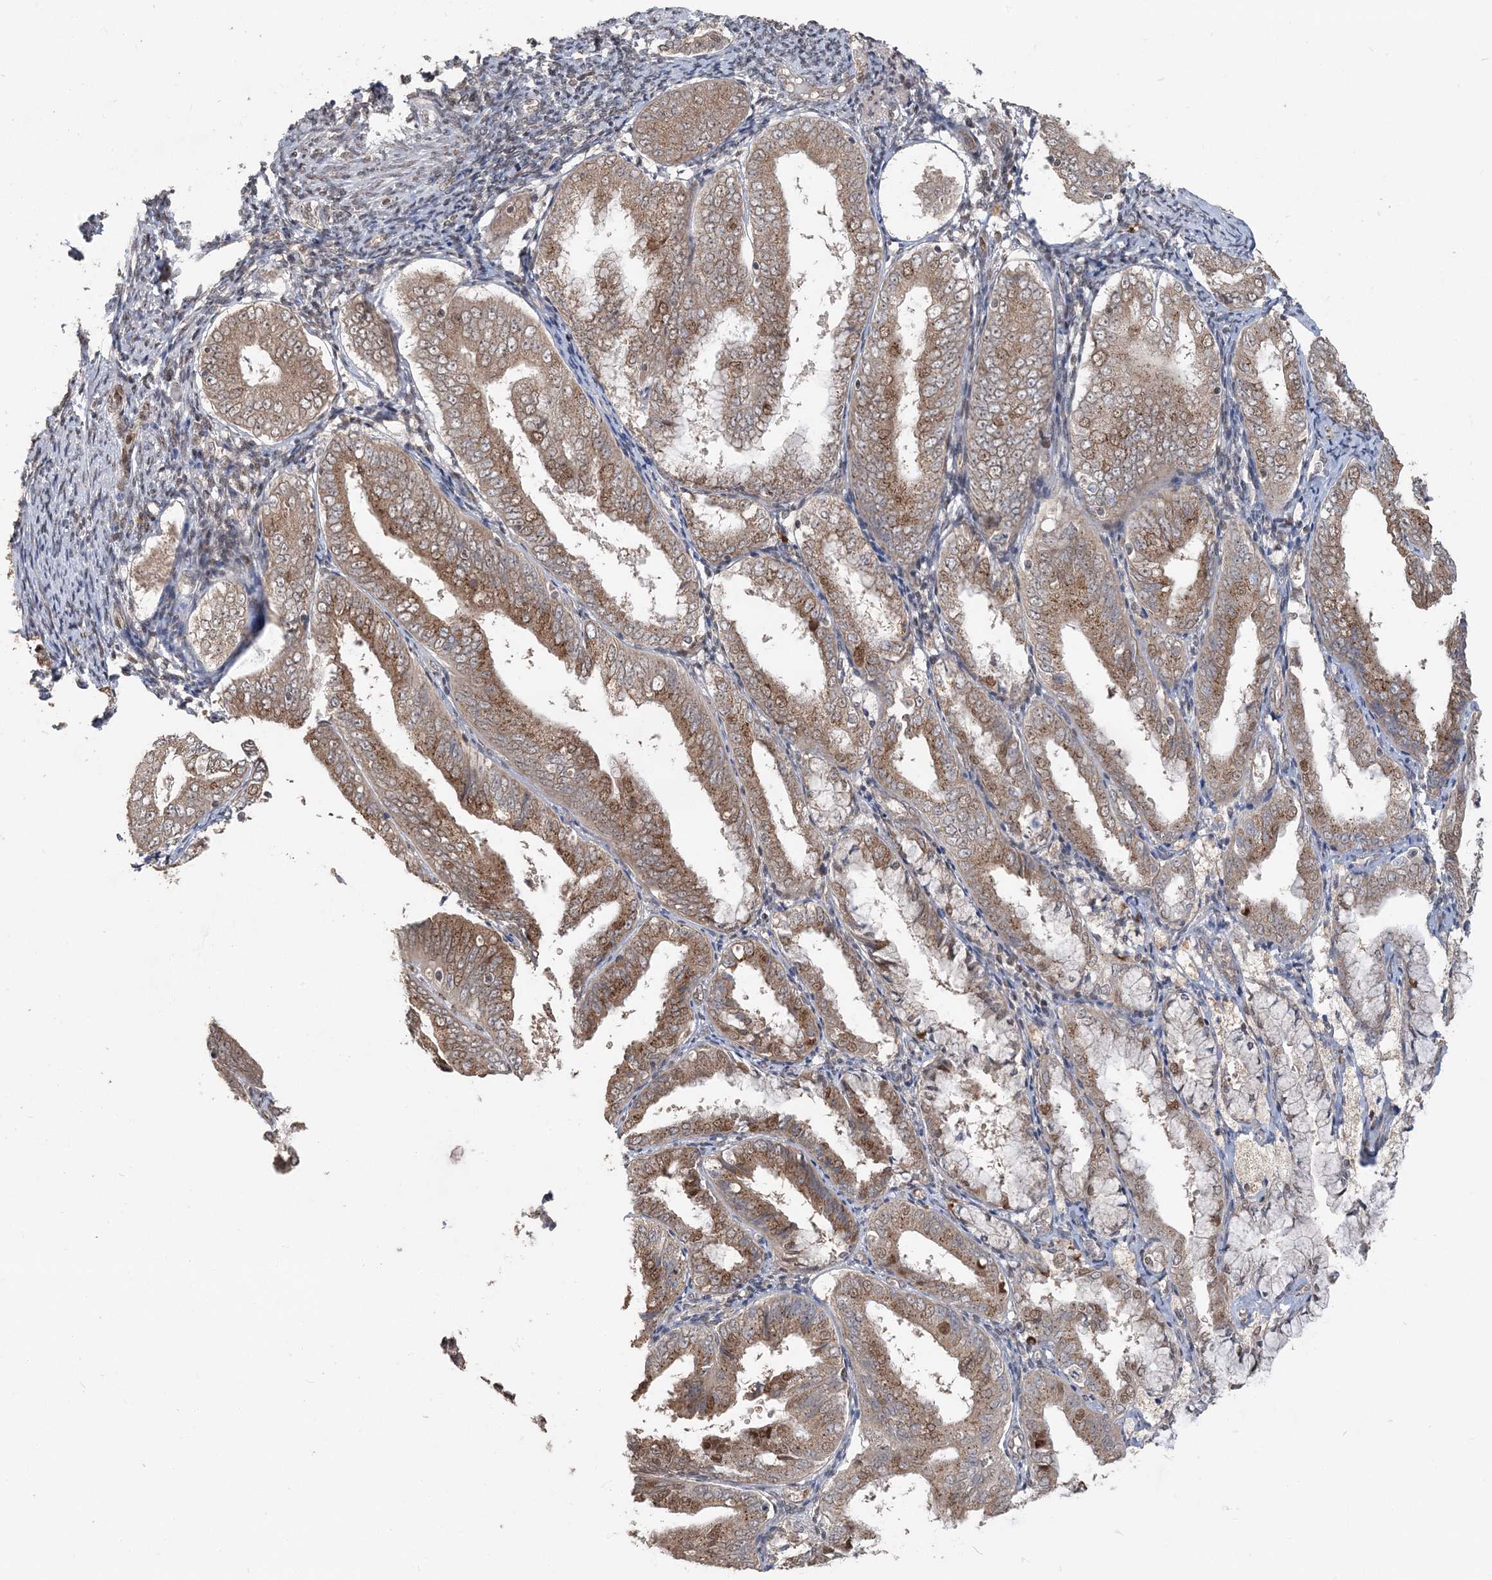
{"staining": {"intensity": "moderate", "quantity": ">75%", "location": "cytoplasmic/membranous,nuclear"}, "tissue": "endometrial cancer", "cell_type": "Tumor cells", "image_type": "cancer", "snomed": [{"axis": "morphology", "description": "Adenocarcinoma, NOS"}, {"axis": "topography", "description": "Endometrium"}], "caption": "Immunohistochemistry (IHC) of human adenocarcinoma (endometrial) reveals medium levels of moderate cytoplasmic/membranous and nuclear positivity in approximately >75% of tumor cells.", "gene": "RER1", "patient": {"sex": "female", "age": 63}}